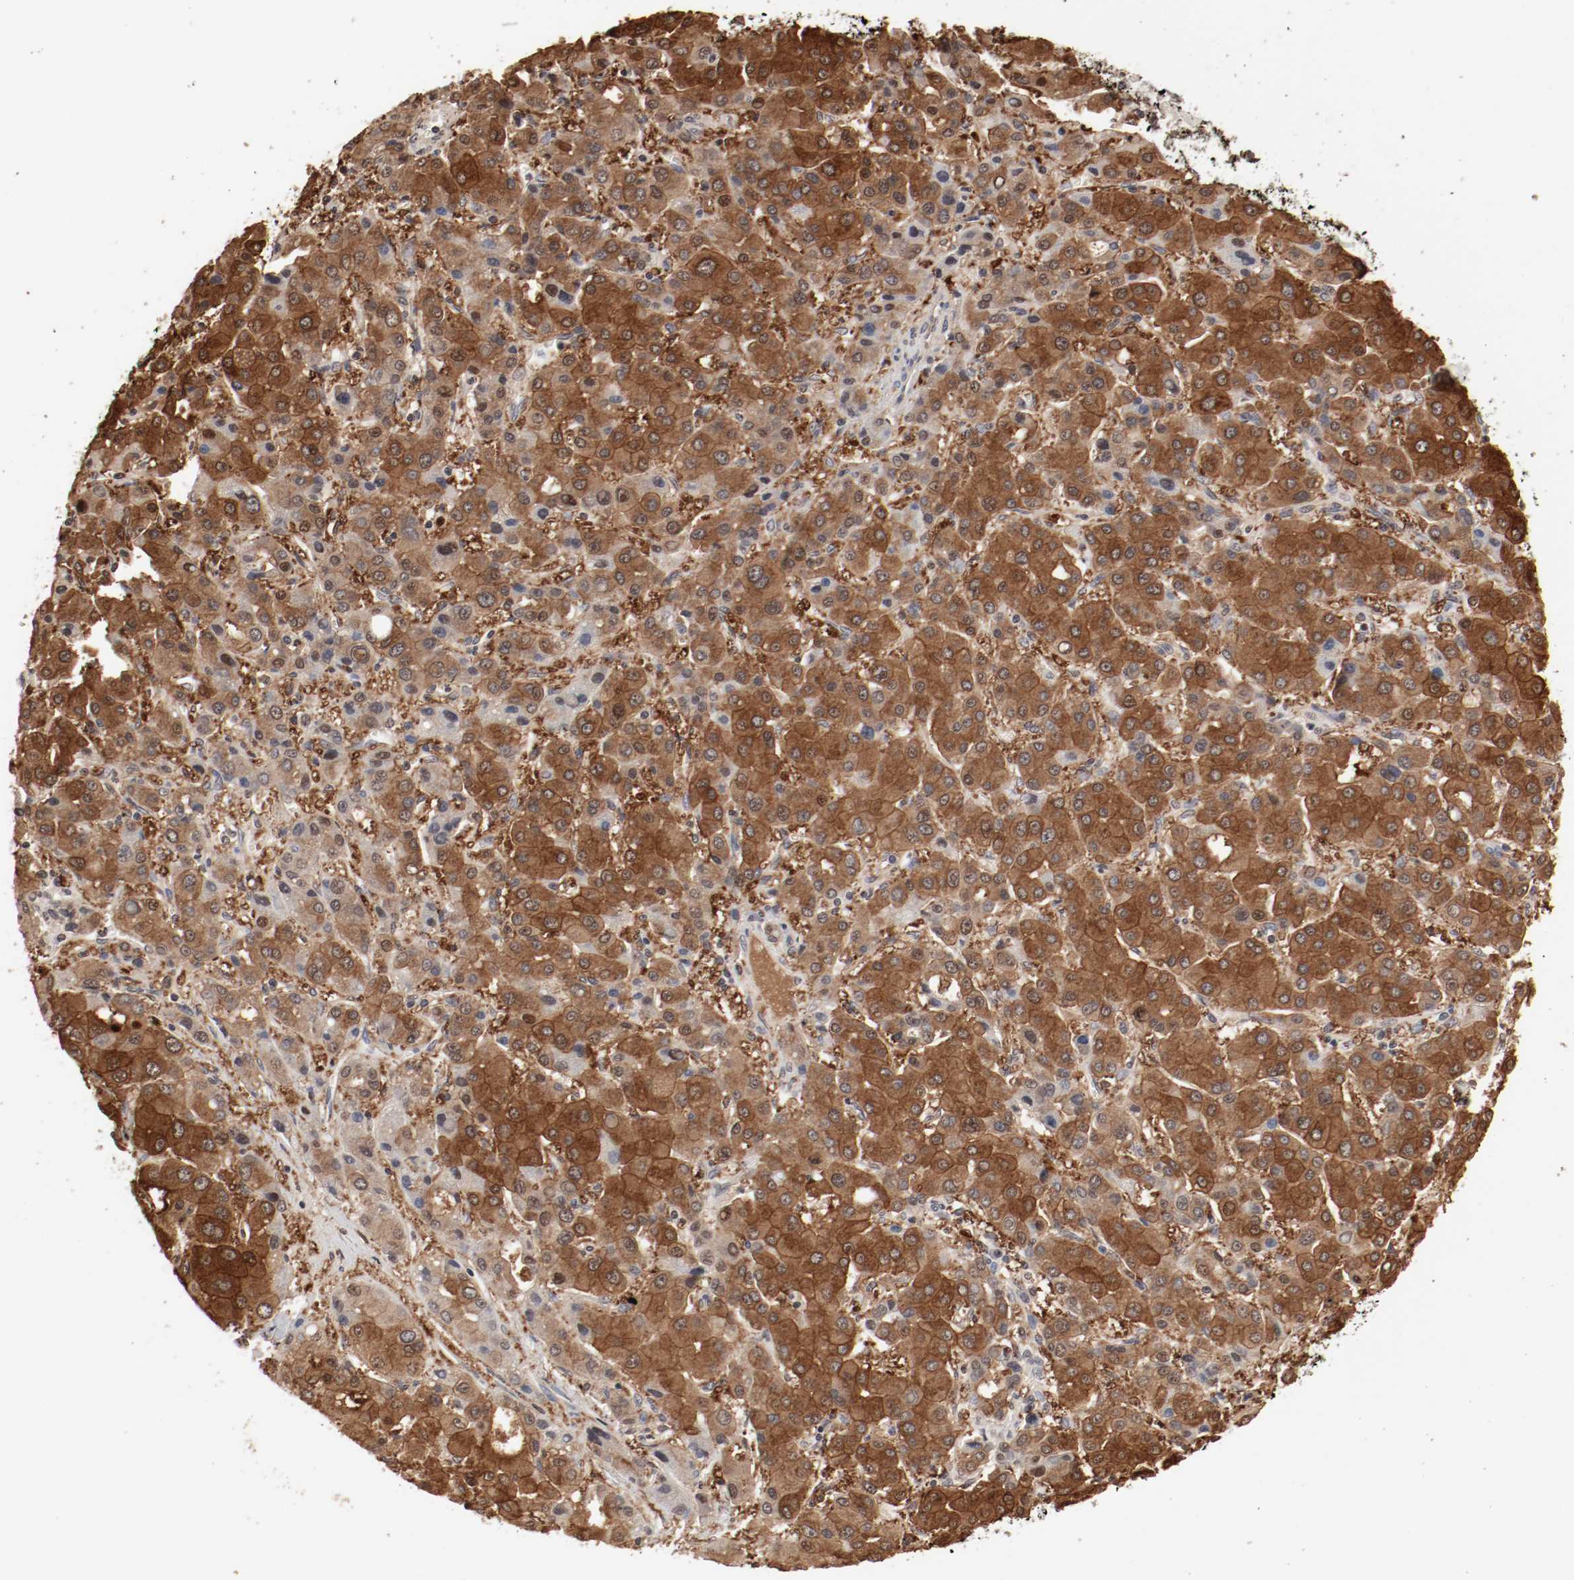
{"staining": {"intensity": "moderate", "quantity": ">75%", "location": "cytoplasmic/membranous,nuclear"}, "tissue": "liver cancer", "cell_type": "Tumor cells", "image_type": "cancer", "snomed": [{"axis": "morphology", "description": "Carcinoma, Hepatocellular, NOS"}, {"axis": "topography", "description": "Liver"}], "caption": "Liver hepatocellular carcinoma stained for a protein (brown) demonstrates moderate cytoplasmic/membranous and nuclear positive expression in approximately >75% of tumor cells.", "gene": "WASL", "patient": {"sex": "male", "age": 55}}